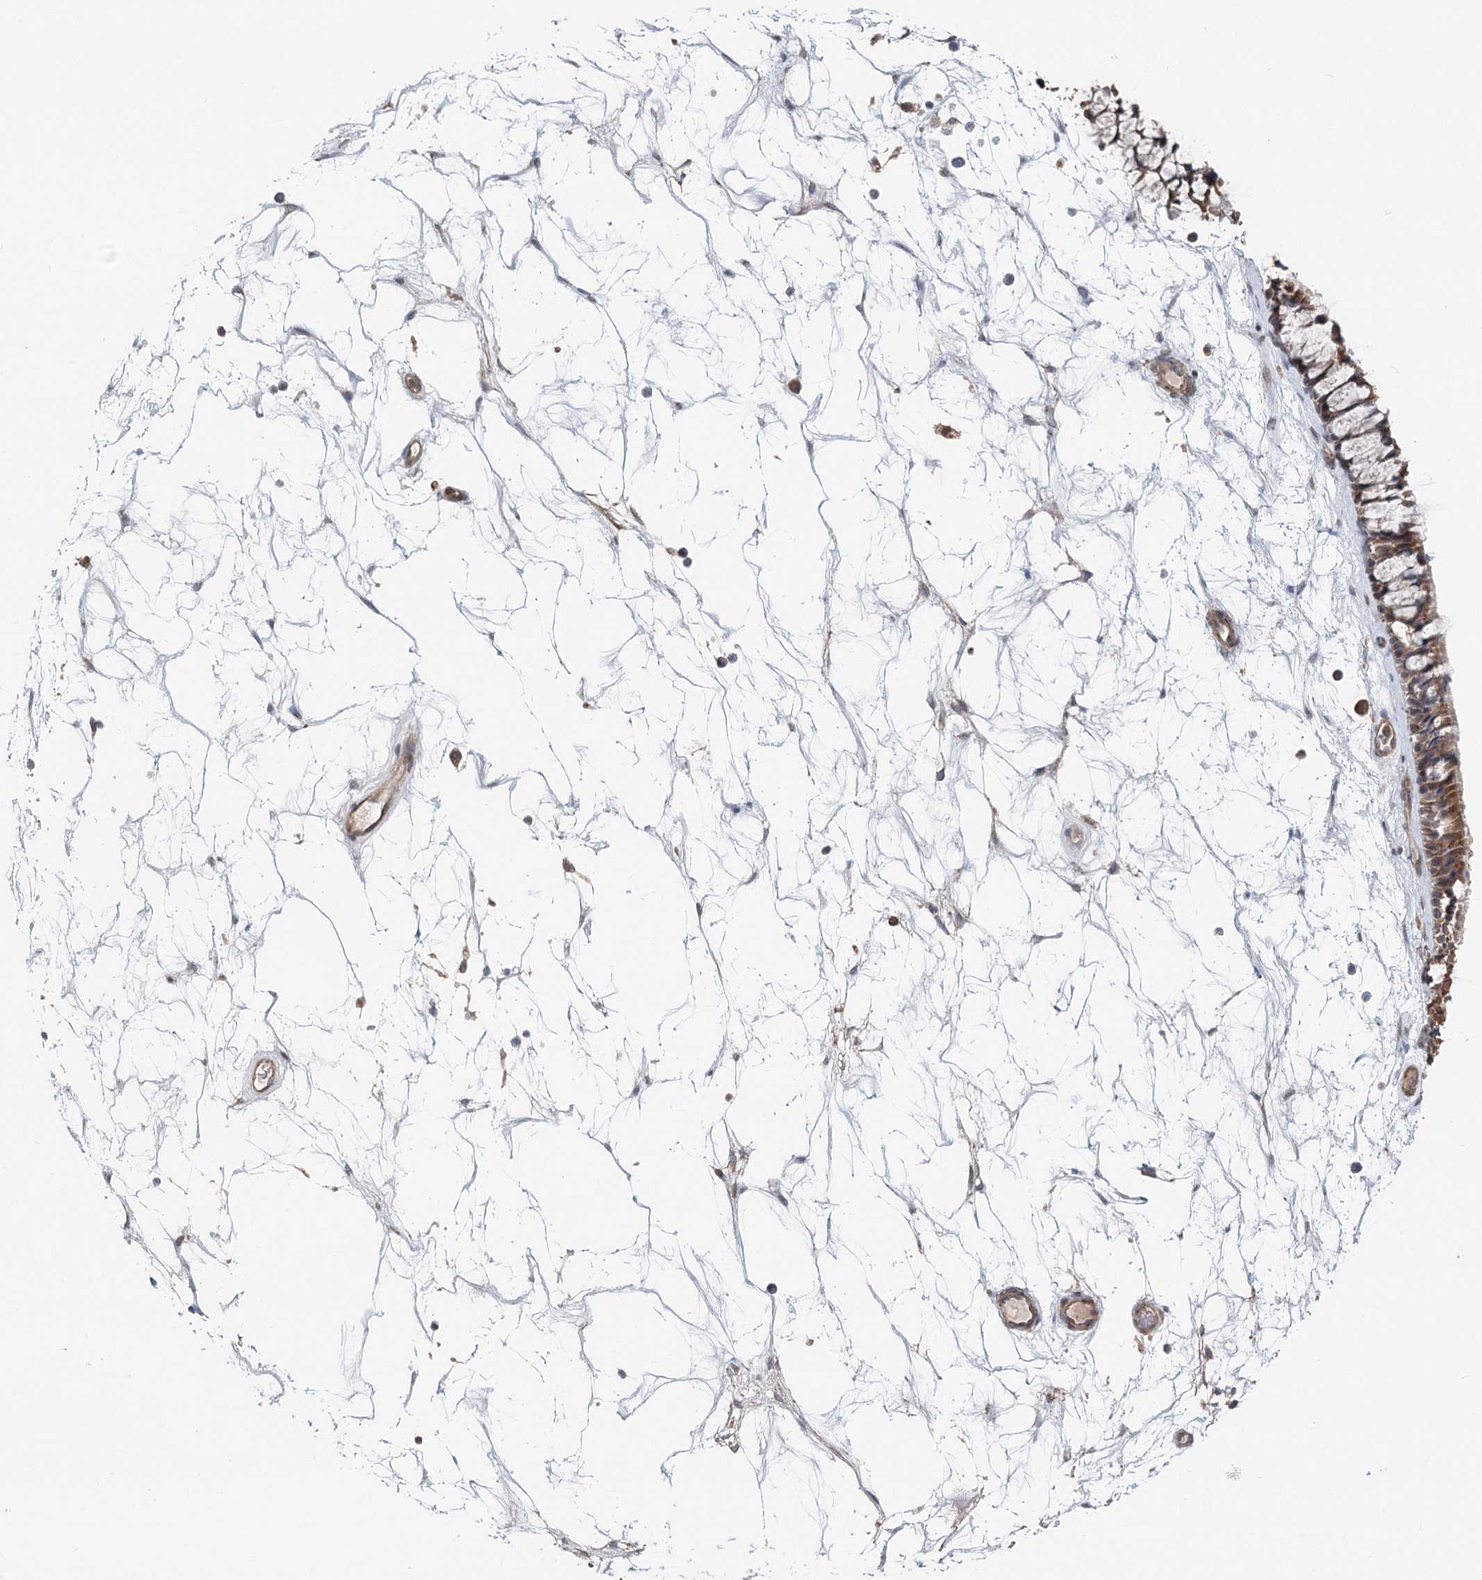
{"staining": {"intensity": "moderate", "quantity": ">75%", "location": "cytoplasmic/membranous"}, "tissue": "nasopharynx", "cell_type": "Respiratory epithelial cells", "image_type": "normal", "snomed": [{"axis": "morphology", "description": "Normal tissue, NOS"}, {"axis": "topography", "description": "Nasopharynx"}], "caption": "An immunohistochemistry (IHC) micrograph of normal tissue is shown. Protein staining in brown labels moderate cytoplasmic/membranous positivity in nasopharynx within respiratory epithelial cells.", "gene": "RNF111", "patient": {"sex": "male", "age": 64}}